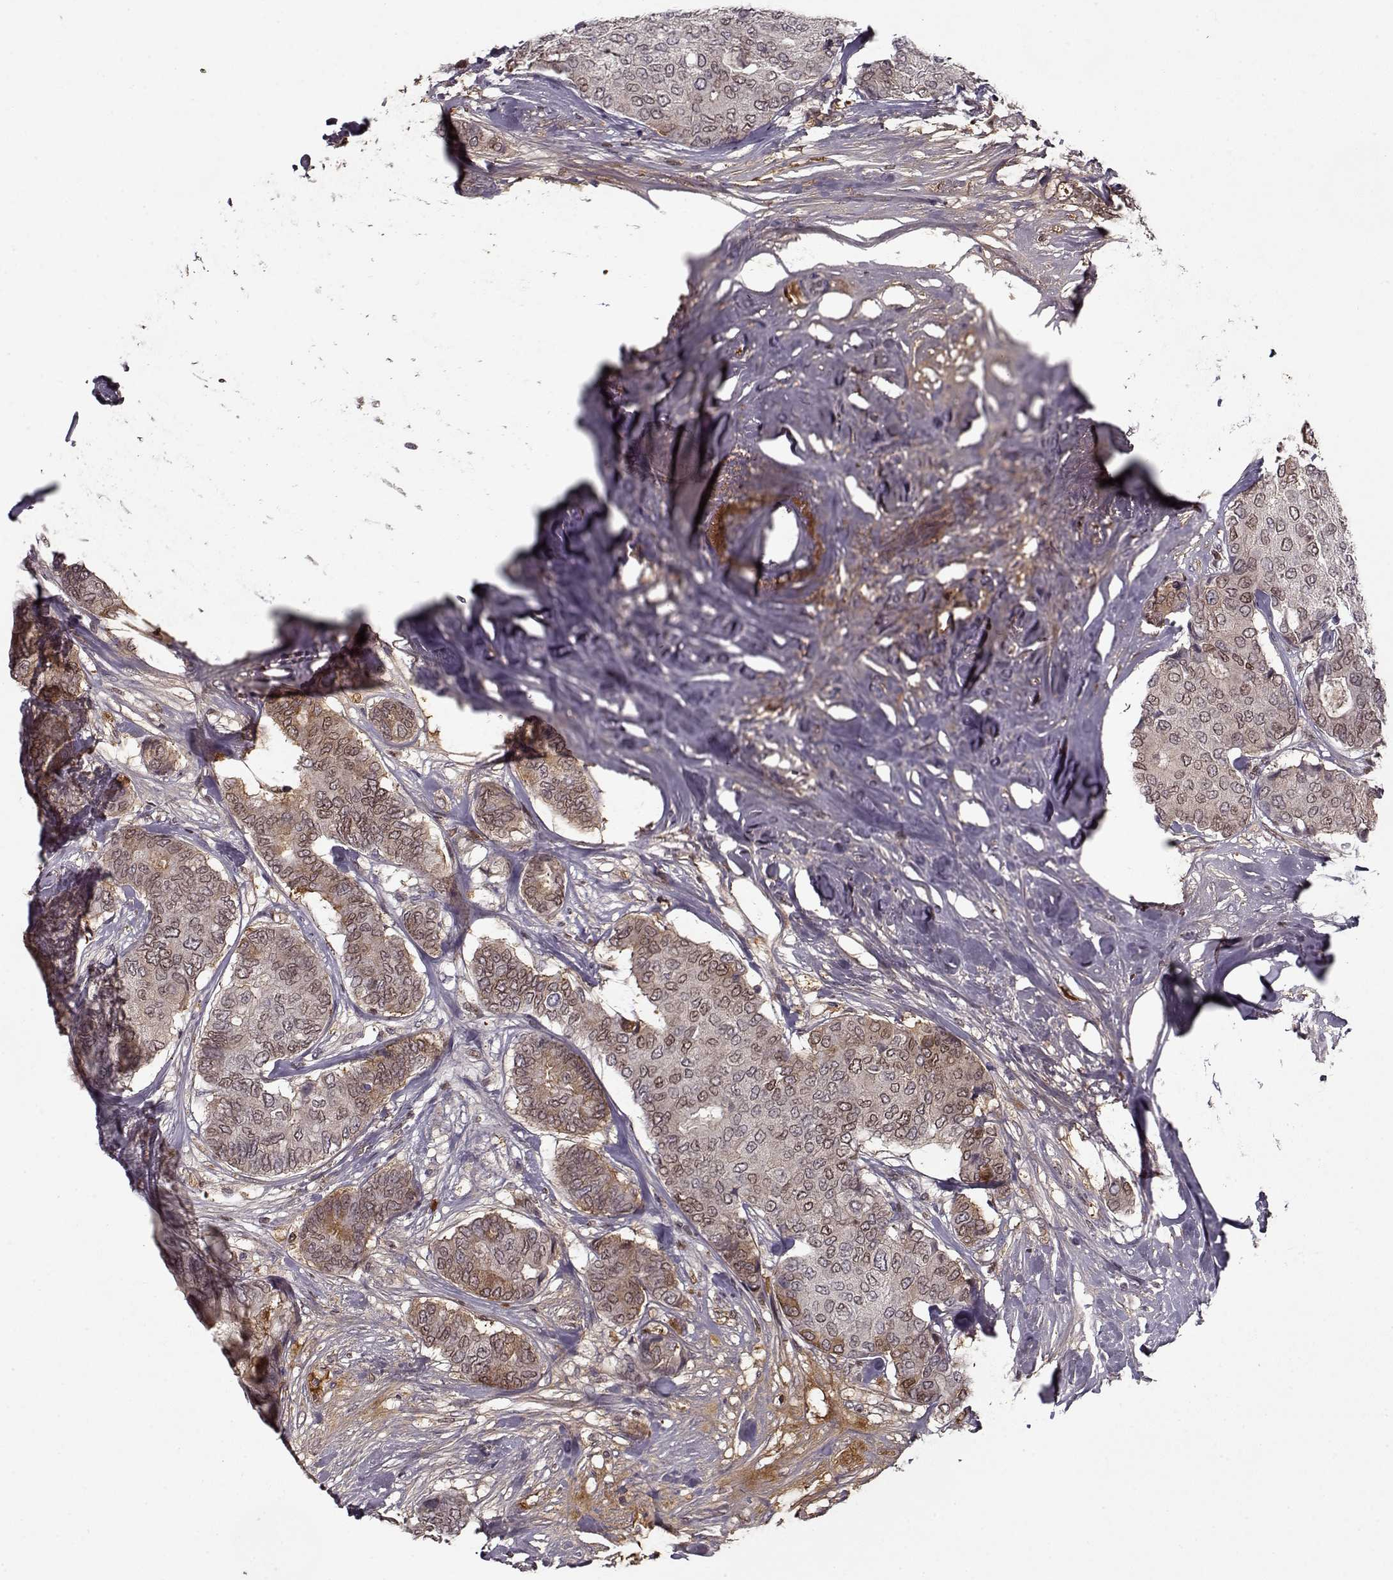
{"staining": {"intensity": "weak", "quantity": "<25%", "location": "cytoplasmic/membranous"}, "tissue": "breast cancer", "cell_type": "Tumor cells", "image_type": "cancer", "snomed": [{"axis": "morphology", "description": "Duct carcinoma"}, {"axis": "topography", "description": "Breast"}], "caption": "Breast cancer (infiltrating ductal carcinoma) stained for a protein using IHC displays no staining tumor cells.", "gene": "AFM", "patient": {"sex": "female", "age": 75}}